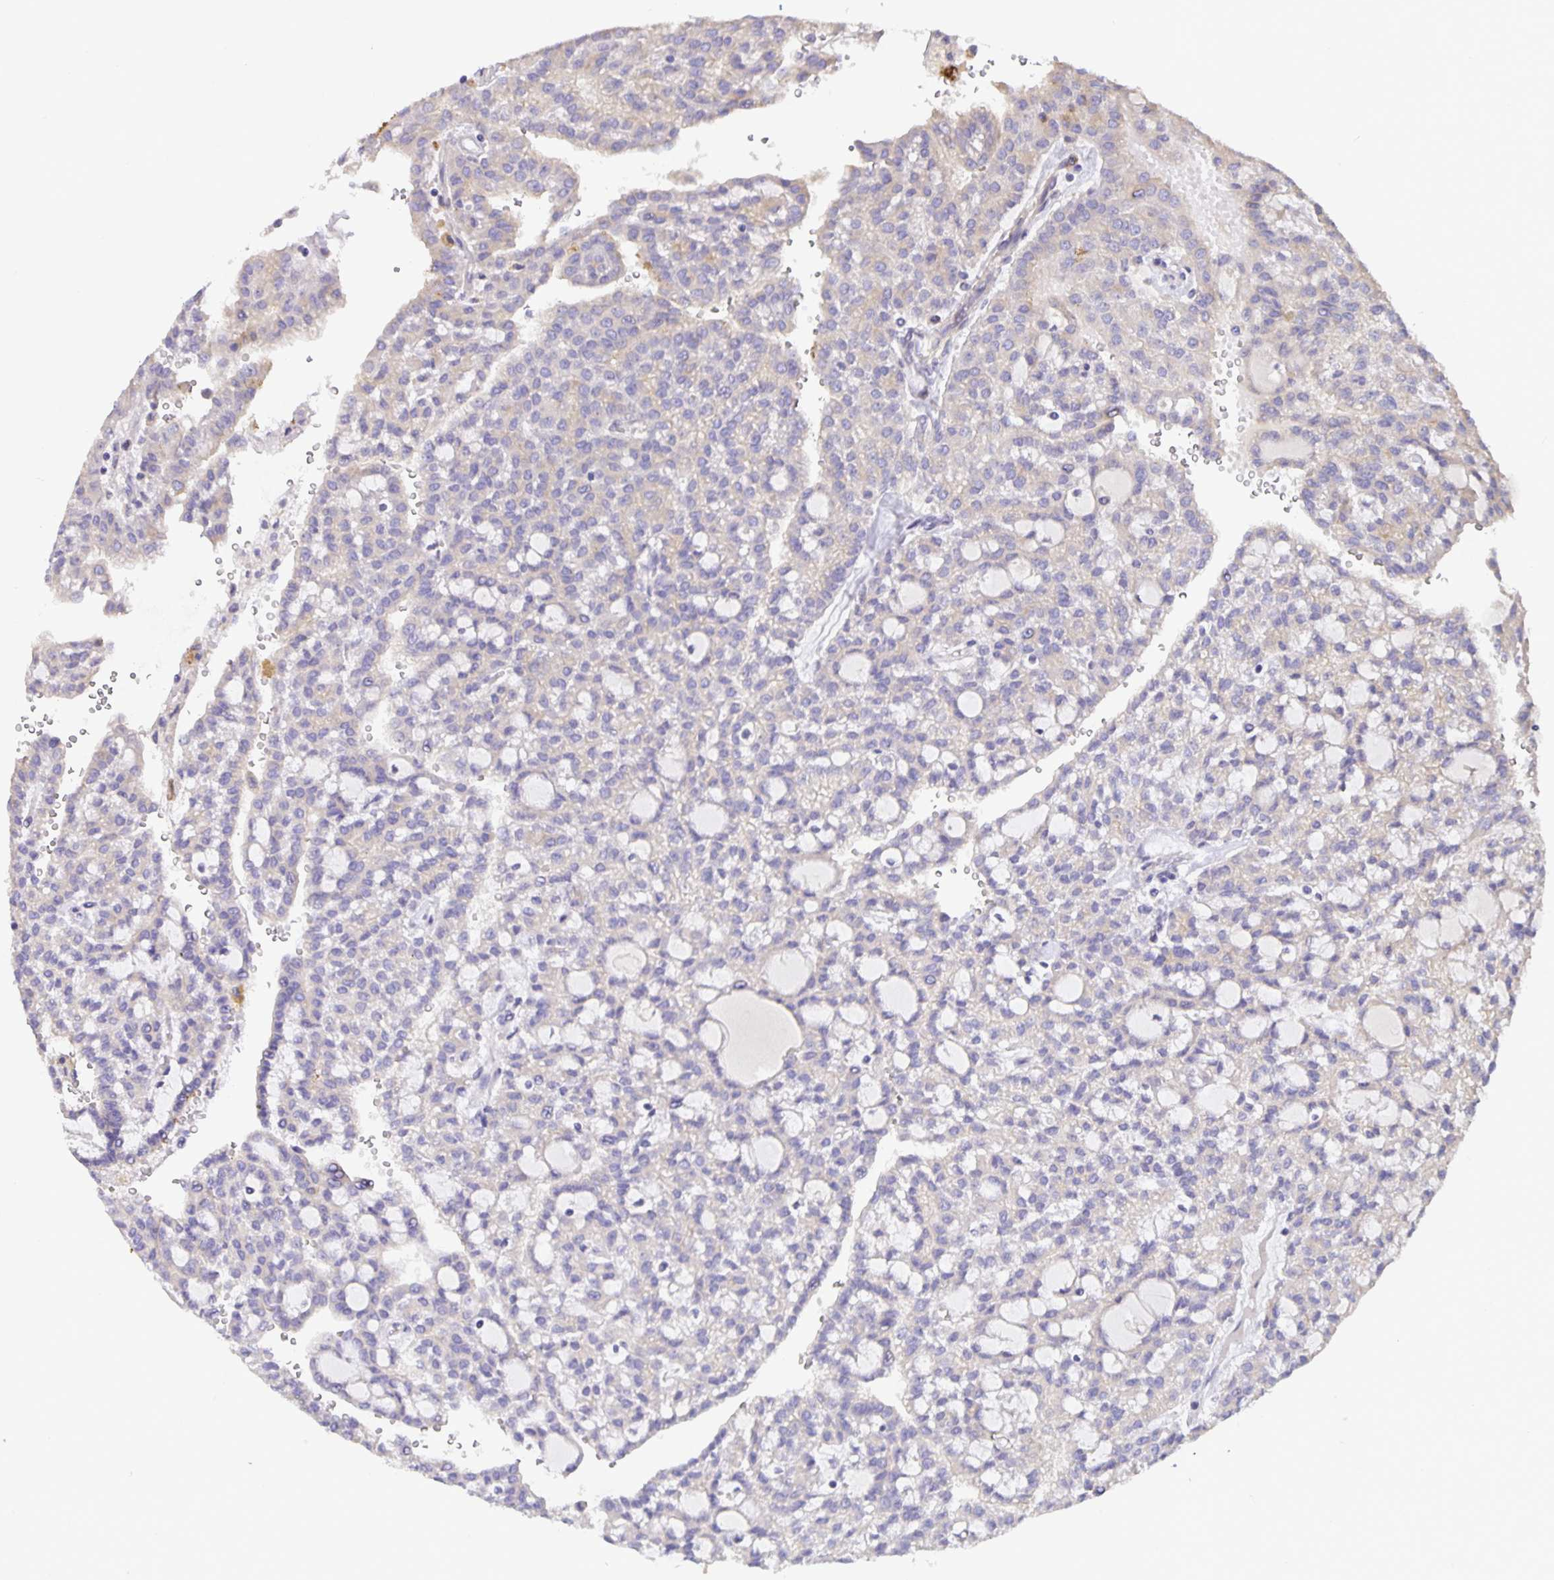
{"staining": {"intensity": "negative", "quantity": "none", "location": "none"}, "tissue": "renal cancer", "cell_type": "Tumor cells", "image_type": "cancer", "snomed": [{"axis": "morphology", "description": "Adenocarcinoma, NOS"}, {"axis": "topography", "description": "Kidney"}], "caption": "An immunohistochemistry photomicrograph of renal cancer is shown. There is no staining in tumor cells of renal cancer.", "gene": "EML6", "patient": {"sex": "male", "age": 63}}